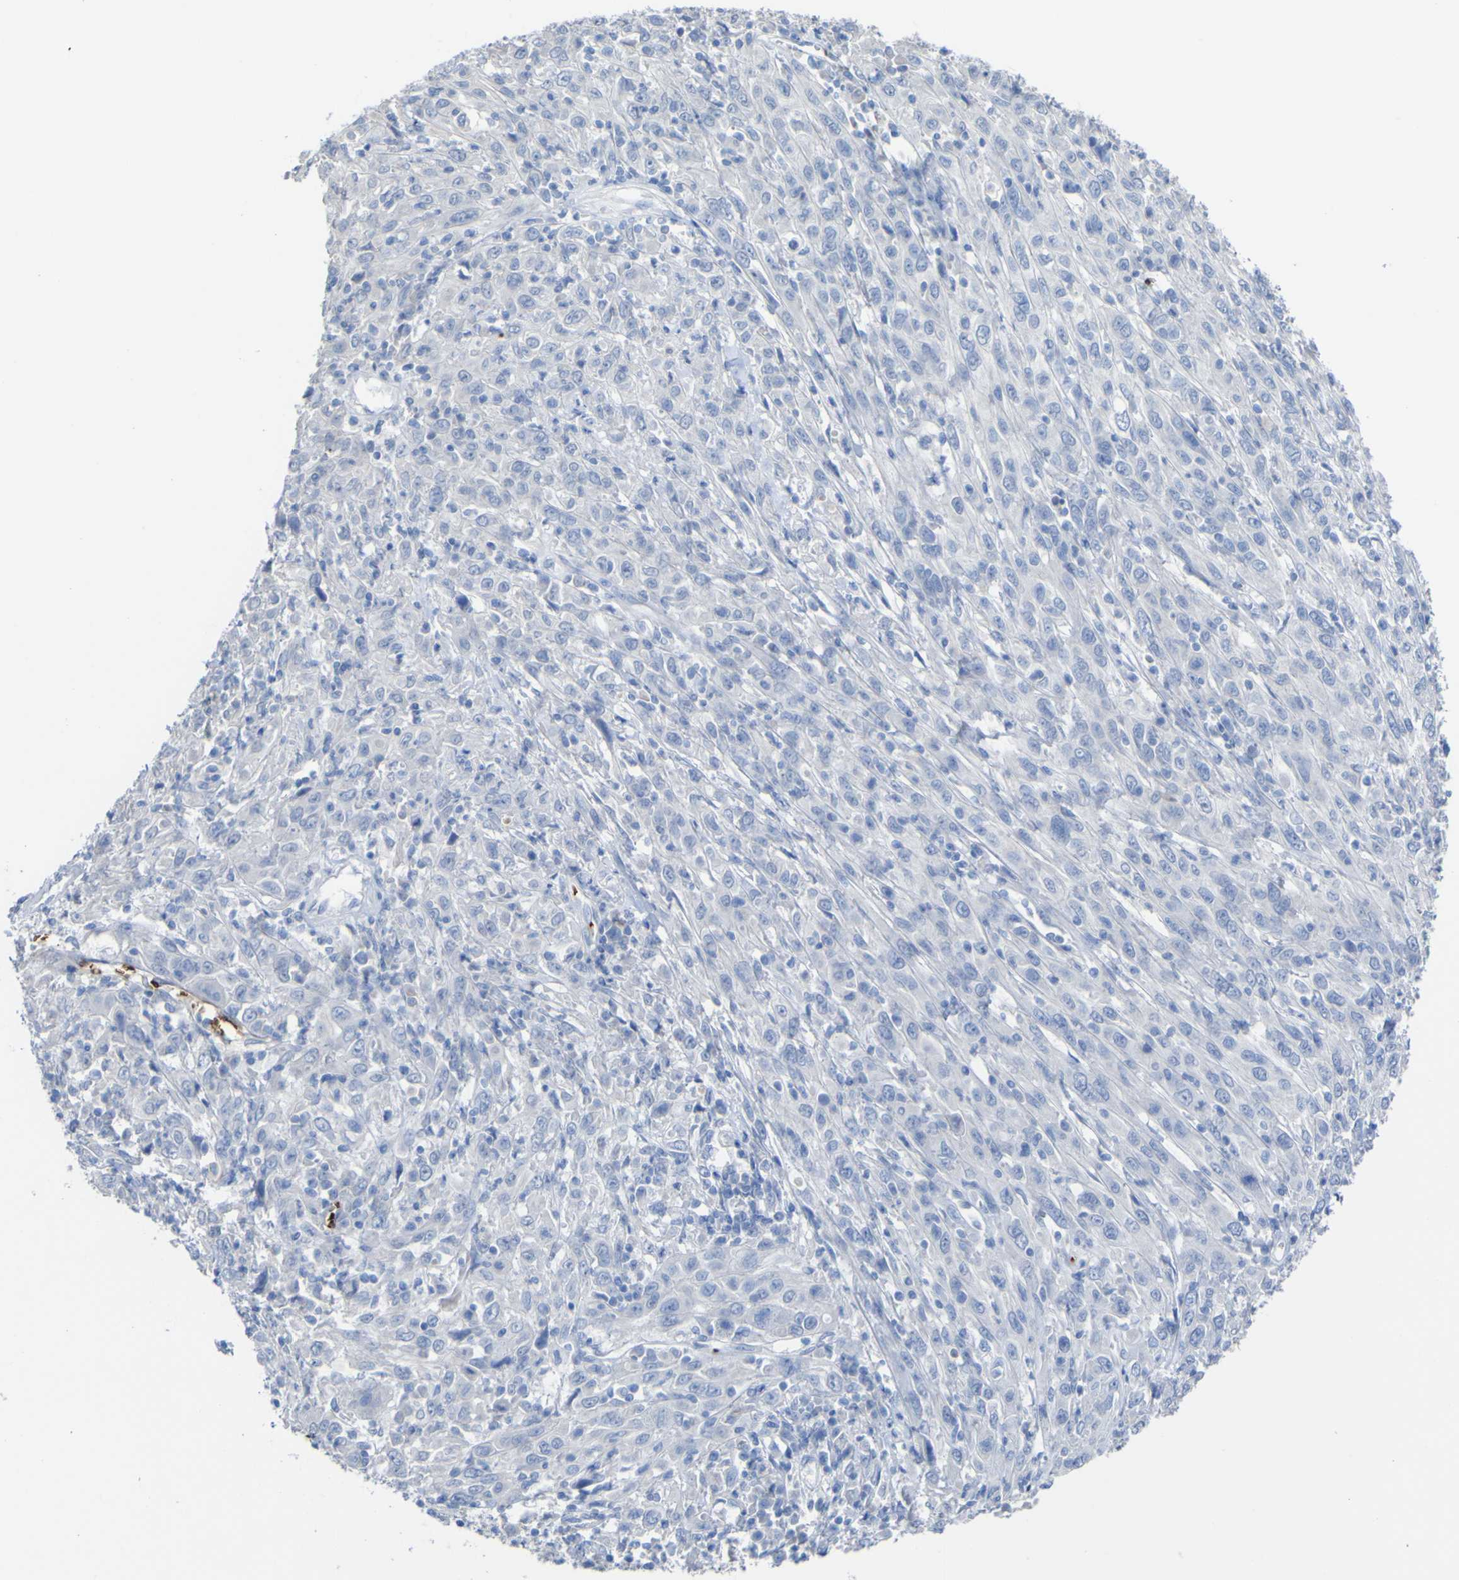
{"staining": {"intensity": "negative", "quantity": "none", "location": "none"}, "tissue": "cervical cancer", "cell_type": "Tumor cells", "image_type": "cancer", "snomed": [{"axis": "morphology", "description": "Squamous cell carcinoma, NOS"}, {"axis": "topography", "description": "Cervix"}], "caption": "Immunohistochemistry histopathology image of neoplastic tissue: cervical cancer (squamous cell carcinoma) stained with DAB (3,3'-diaminobenzidine) reveals no significant protein expression in tumor cells.", "gene": "GCM1", "patient": {"sex": "female", "age": 46}}